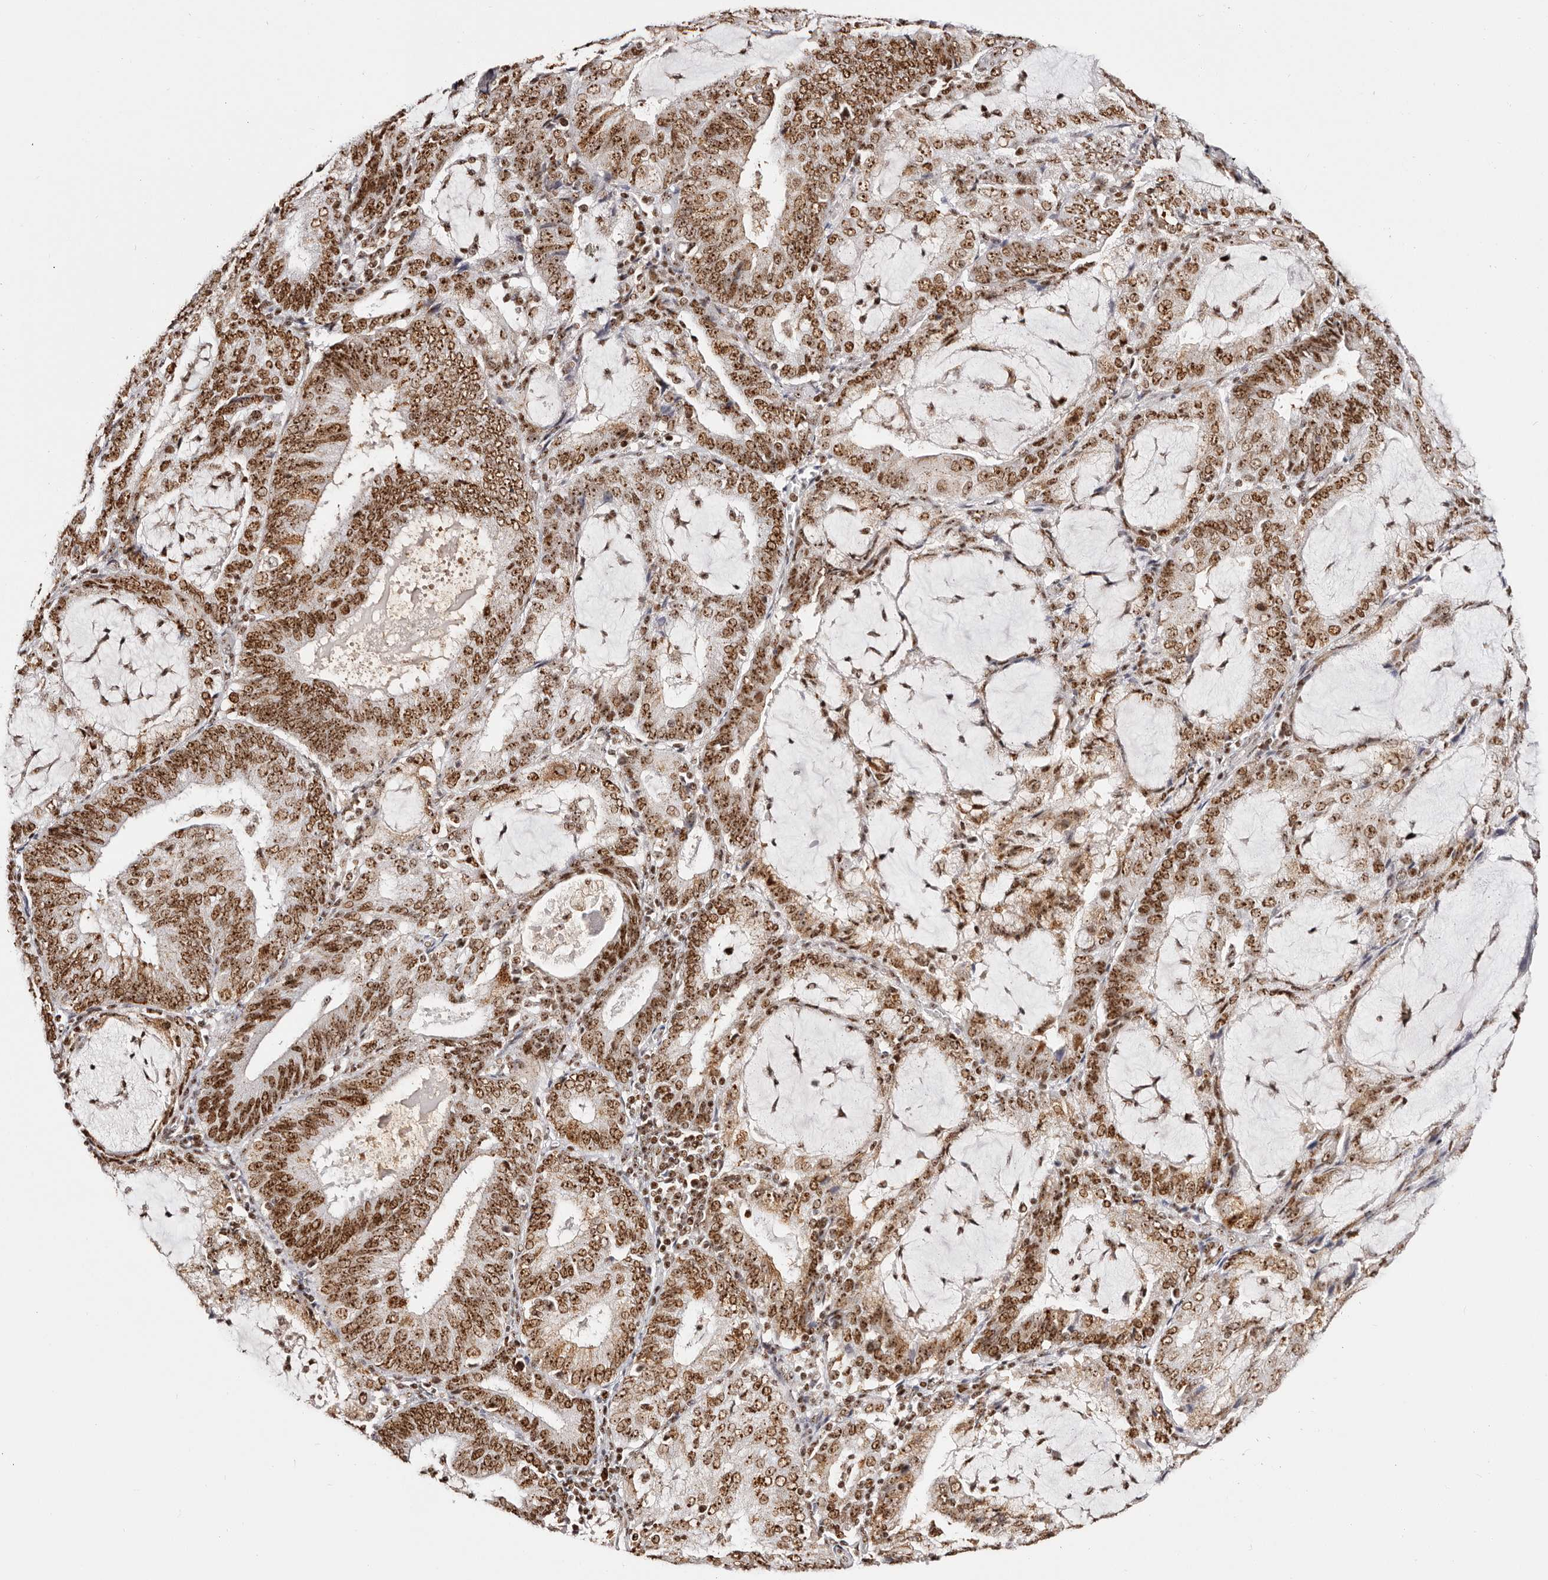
{"staining": {"intensity": "strong", "quantity": ">75%", "location": "nuclear"}, "tissue": "endometrial cancer", "cell_type": "Tumor cells", "image_type": "cancer", "snomed": [{"axis": "morphology", "description": "Adenocarcinoma, NOS"}, {"axis": "topography", "description": "Endometrium"}], "caption": "This photomicrograph demonstrates immunohistochemistry staining of endometrial adenocarcinoma, with high strong nuclear staining in about >75% of tumor cells.", "gene": "IQGAP3", "patient": {"sex": "female", "age": 81}}